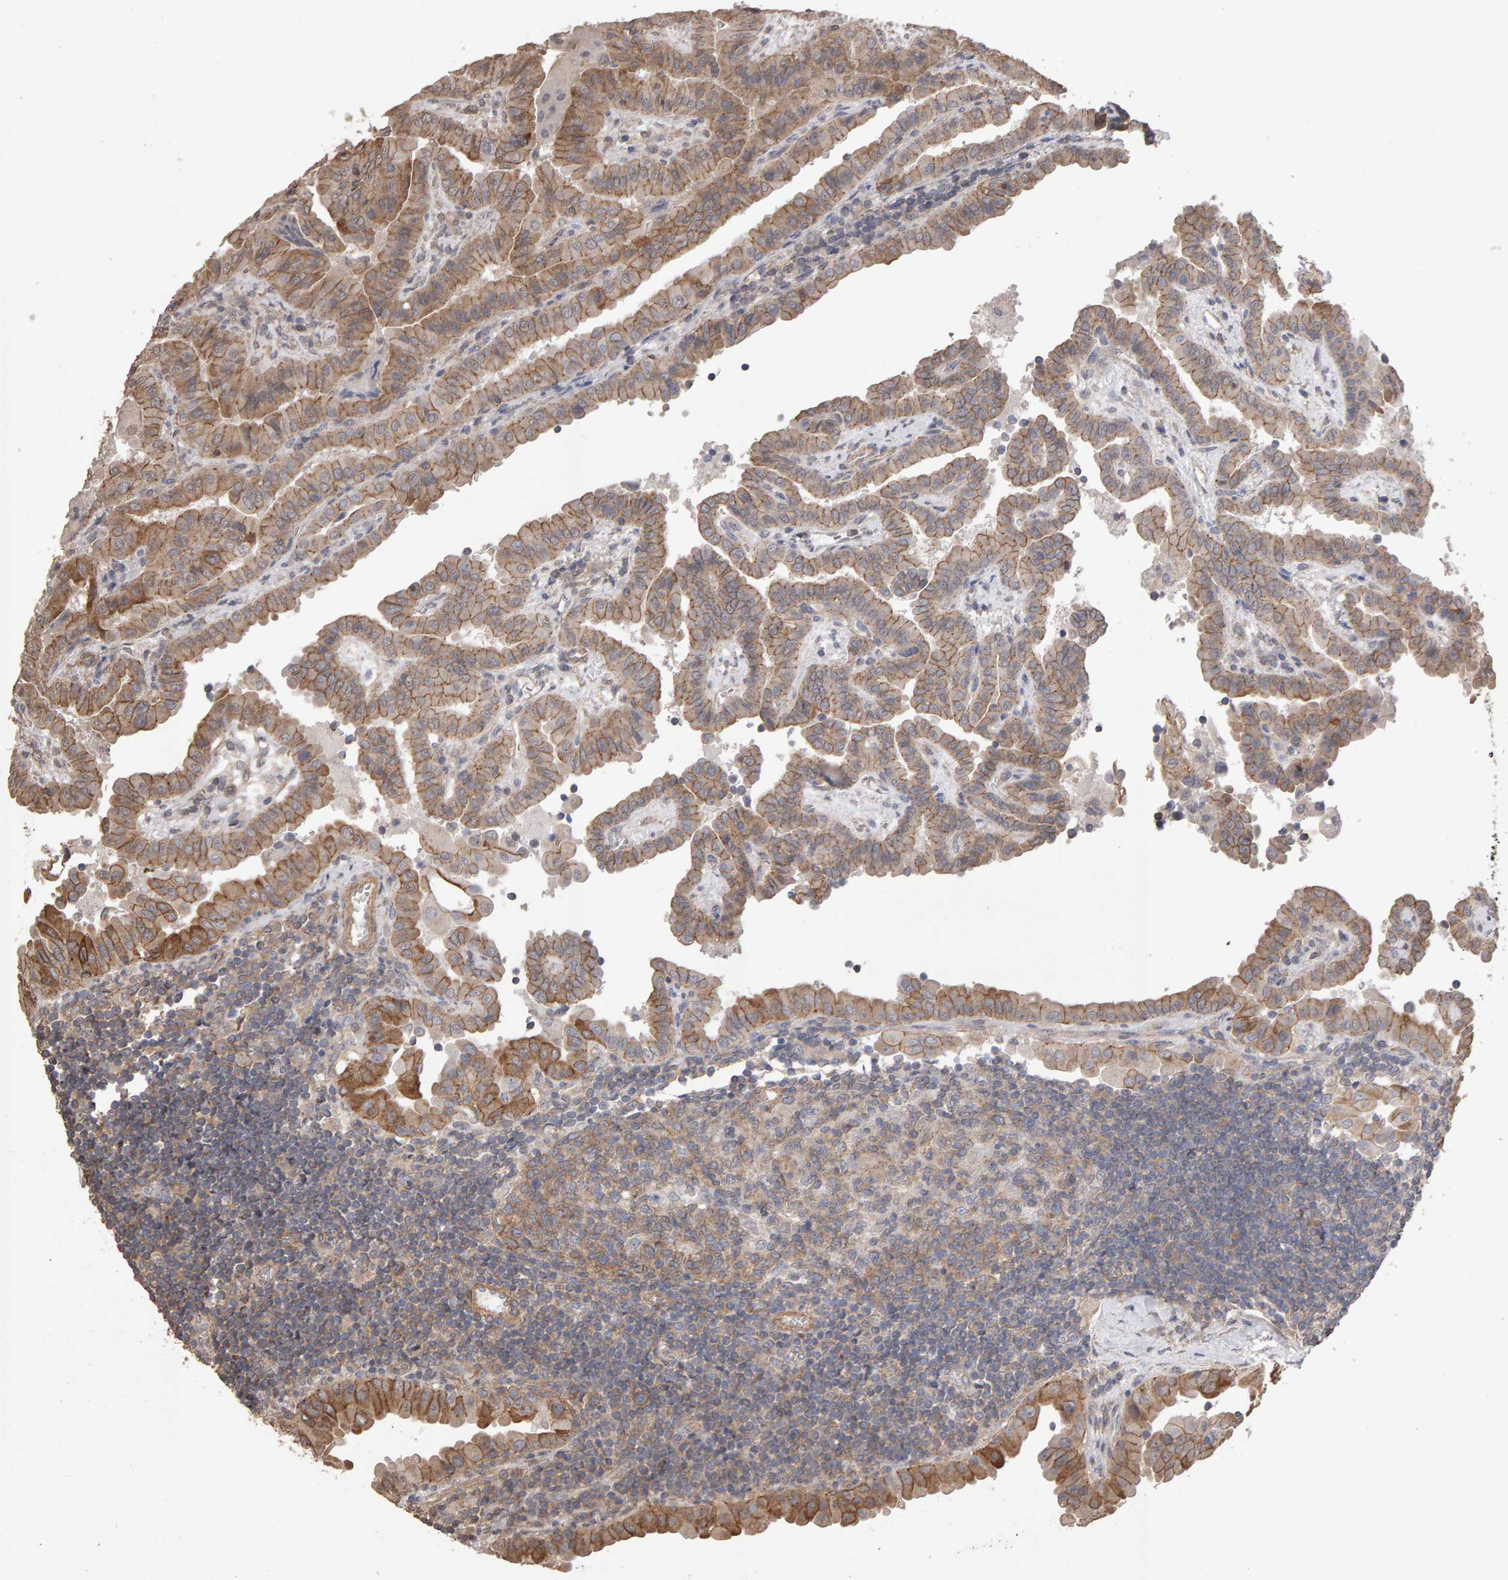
{"staining": {"intensity": "strong", "quantity": ">75%", "location": "cytoplasmic/membranous"}, "tissue": "thyroid cancer", "cell_type": "Tumor cells", "image_type": "cancer", "snomed": [{"axis": "morphology", "description": "Papillary adenocarcinoma, NOS"}, {"axis": "topography", "description": "Thyroid gland"}], "caption": "Human papillary adenocarcinoma (thyroid) stained with a protein marker reveals strong staining in tumor cells.", "gene": "SCRIB", "patient": {"sex": "male", "age": 33}}